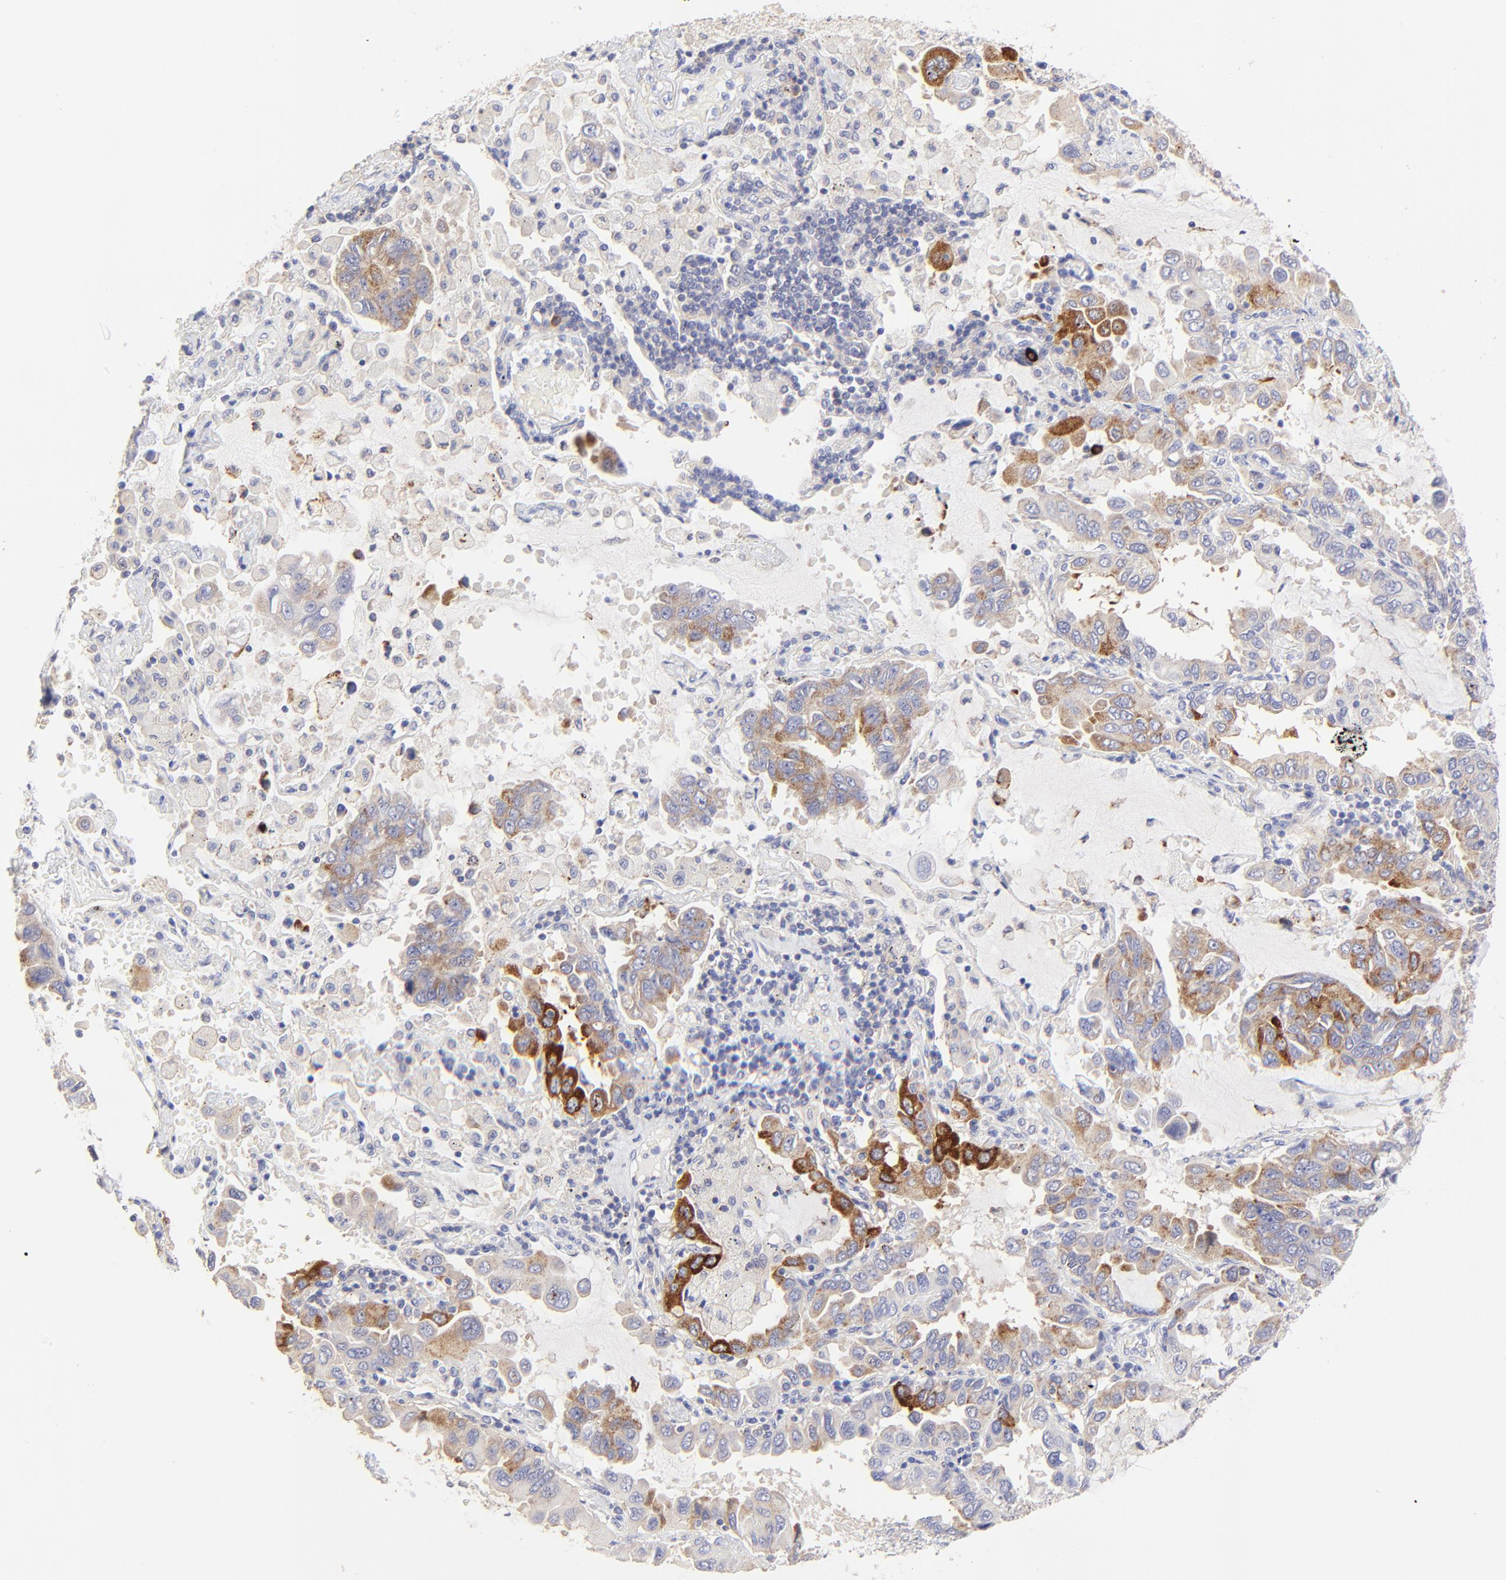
{"staining": {"intensity": "moderate", "quantity": "25%-75%", "location": "cytoplasmic/membranous"}, "tissue": "lung cancer", "cell_type": "Tumor cells", "image_type": "cancer", "snomed": [{"axis": "morphology", "description": "Adenocarcinoma, NOS"}, {"axis": "topography", "description": "Lung"}], "caption": "A brown stain shows moderate cytoplasmic/membranous positivity of a protein in human lung cancer (adenocarcinoma) tumor cells.", "gene": "LHFPL1", "patient": {"sex": "male", "age": 64}}